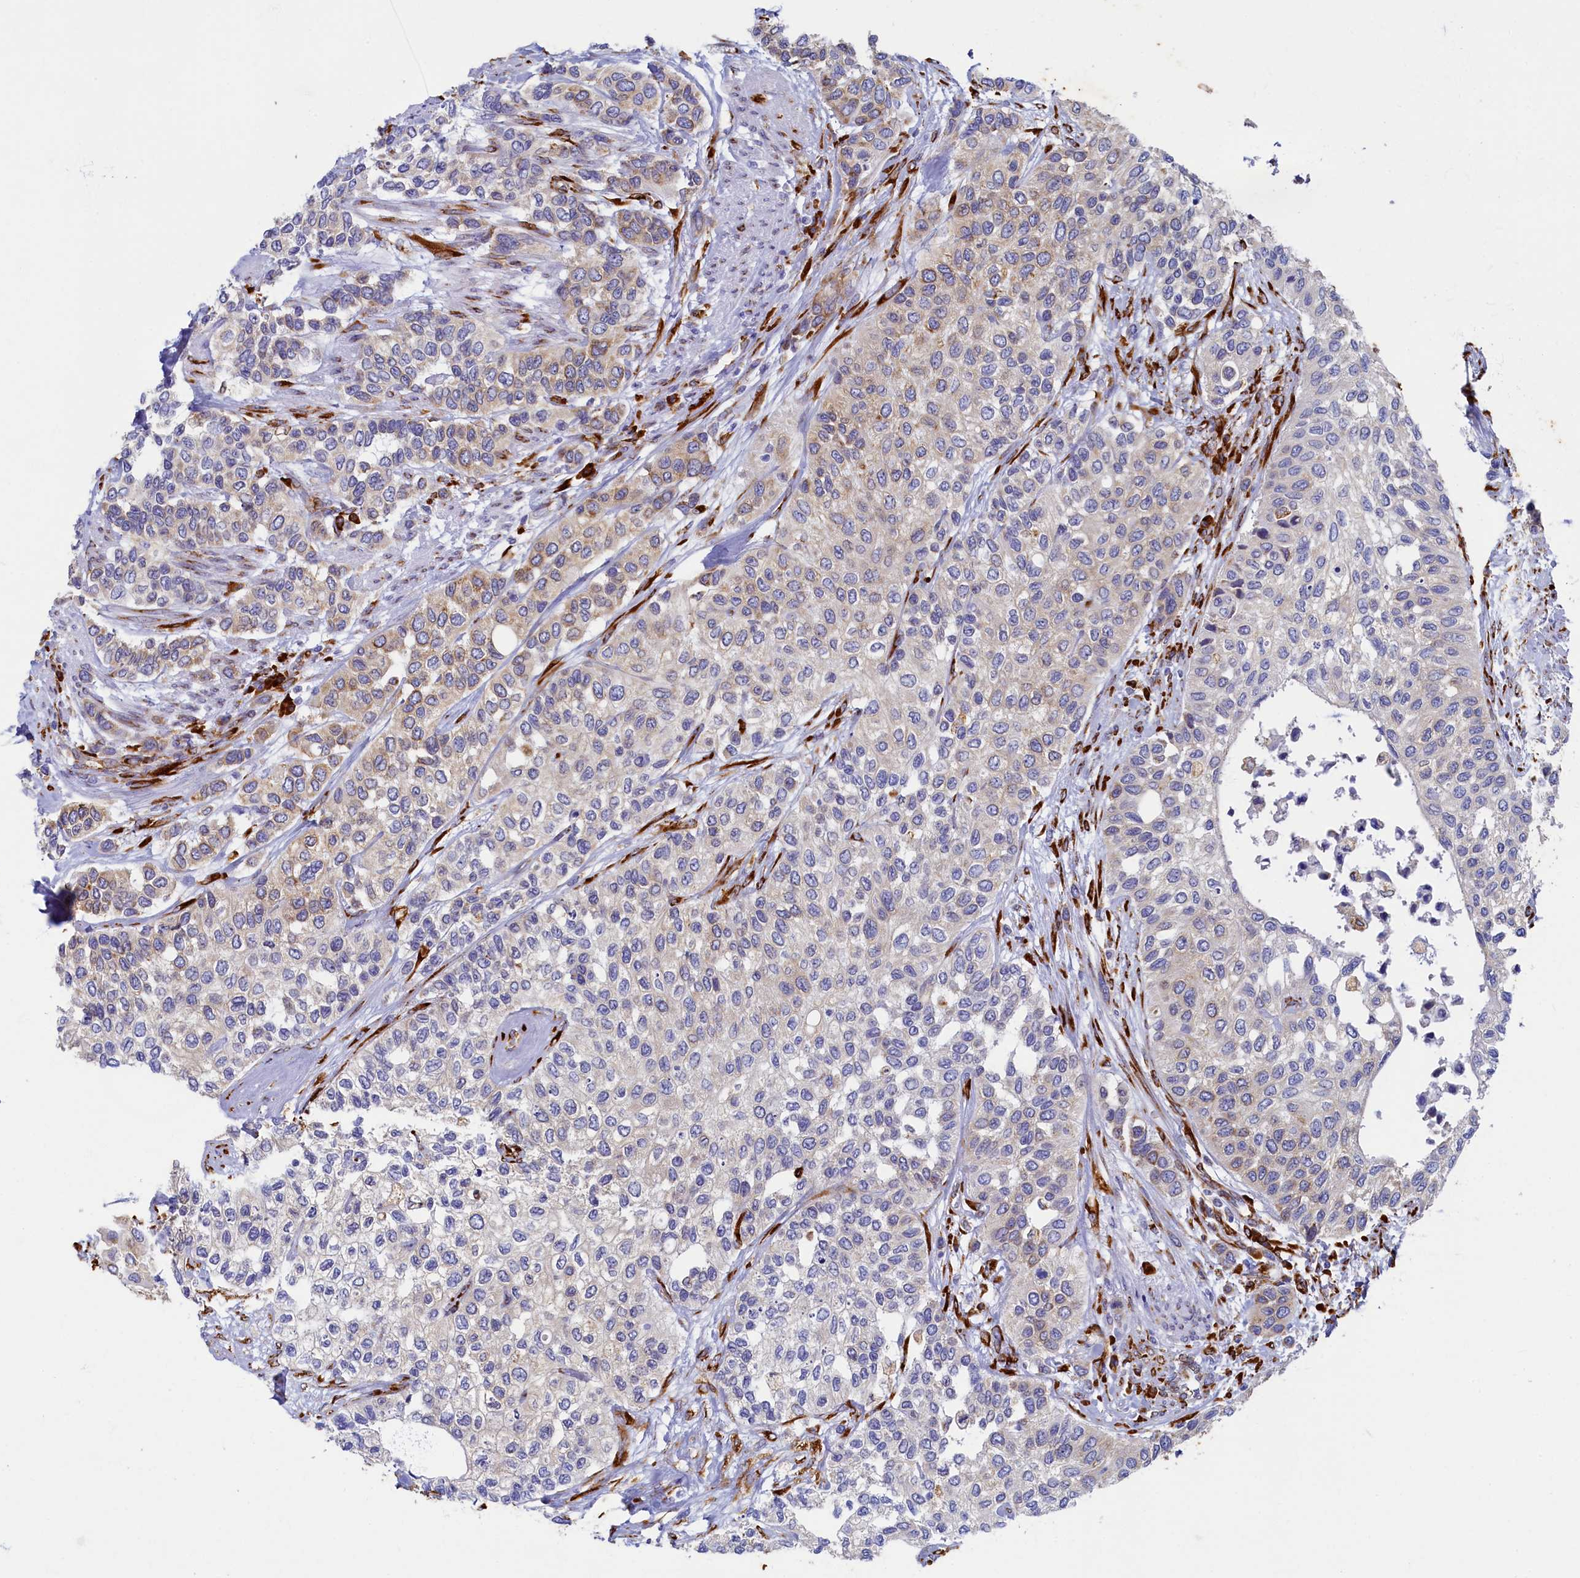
{"staining": {"intensity": "weak", "quantity": "<25%", "location": "cytoplasmic/membranous"}, "tissue": "urothelial cancer", "cell_type": "Tumor cells", "image_type": "cancer", "snomed": [{"axis": "morphology", "description": "Normal tissue, NOS"}, {"axis": "morphology", "description": "Urothelial carcinoma, High grade"}, {"axis": "topography", "description": "Vascular tissue"}, {"axis": "topography", "description": "Urinary bladder"}], "caption": "There is no significant staining in tumor cells of urothelial cancer.", "gene": "TMEM18", "patient": {"sex": "female", "age": 56}}